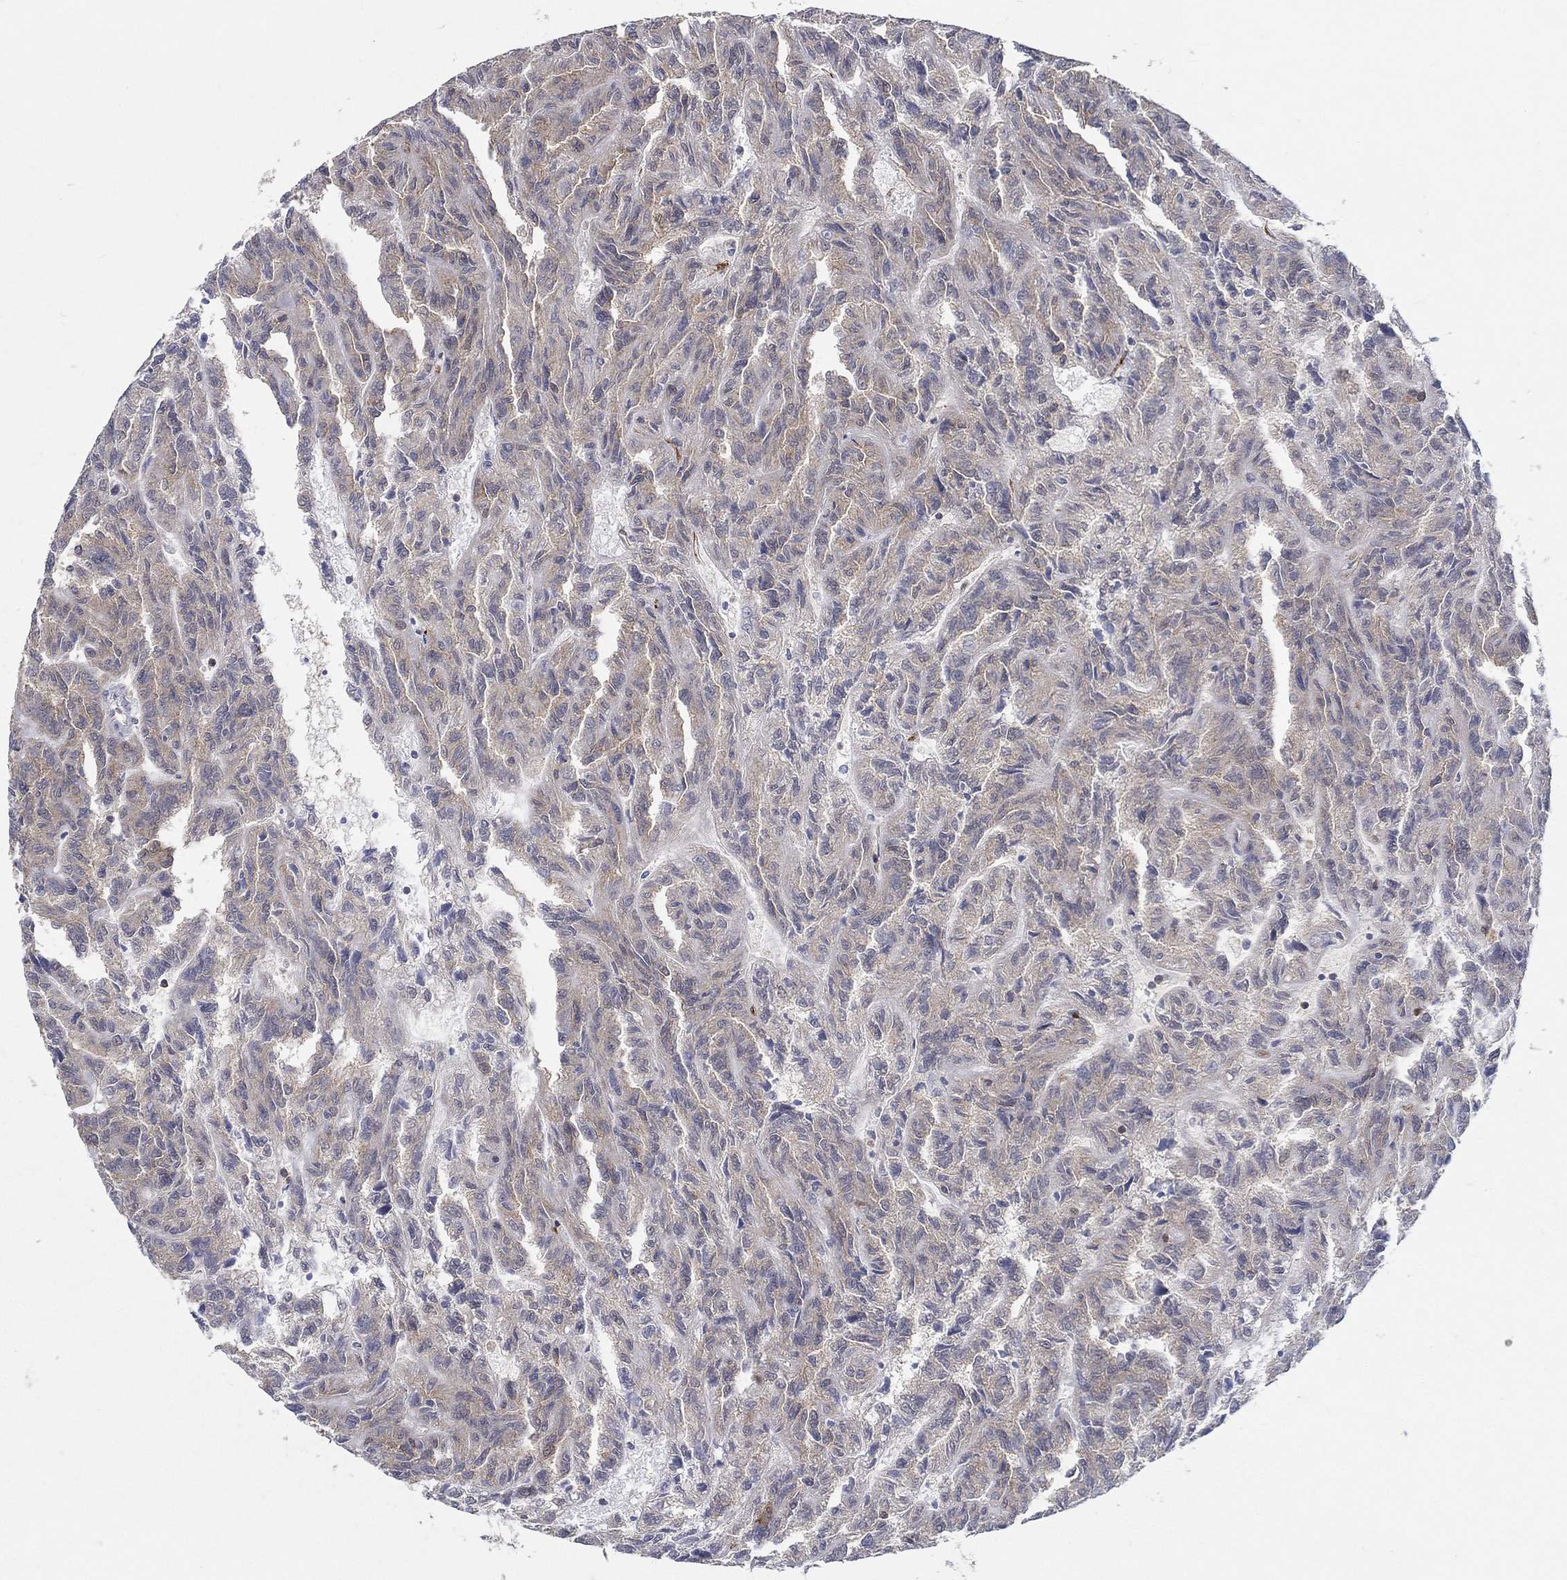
{"staining": {"intensity": "weak", "quantity": "25%-75%", "location": "cytoplasmic/membranous"}, "tissue": "renal cancer", "cell_type": "Tumor cells", "image_type": "cancer", "snomed": [{"axis": "morphology", "description": "Adenocarcinoma, NOS"}, {"axis": "topography", "description": "Kidney"}], "caption": "Human renal cancer stained for a protein (brown) displays weak cytoplasmic/membranous positive positivity in approximately 25%-75% of tumor cells.", "gene": "AGFG2", "patient": {"sex": "male", "age": 79}}